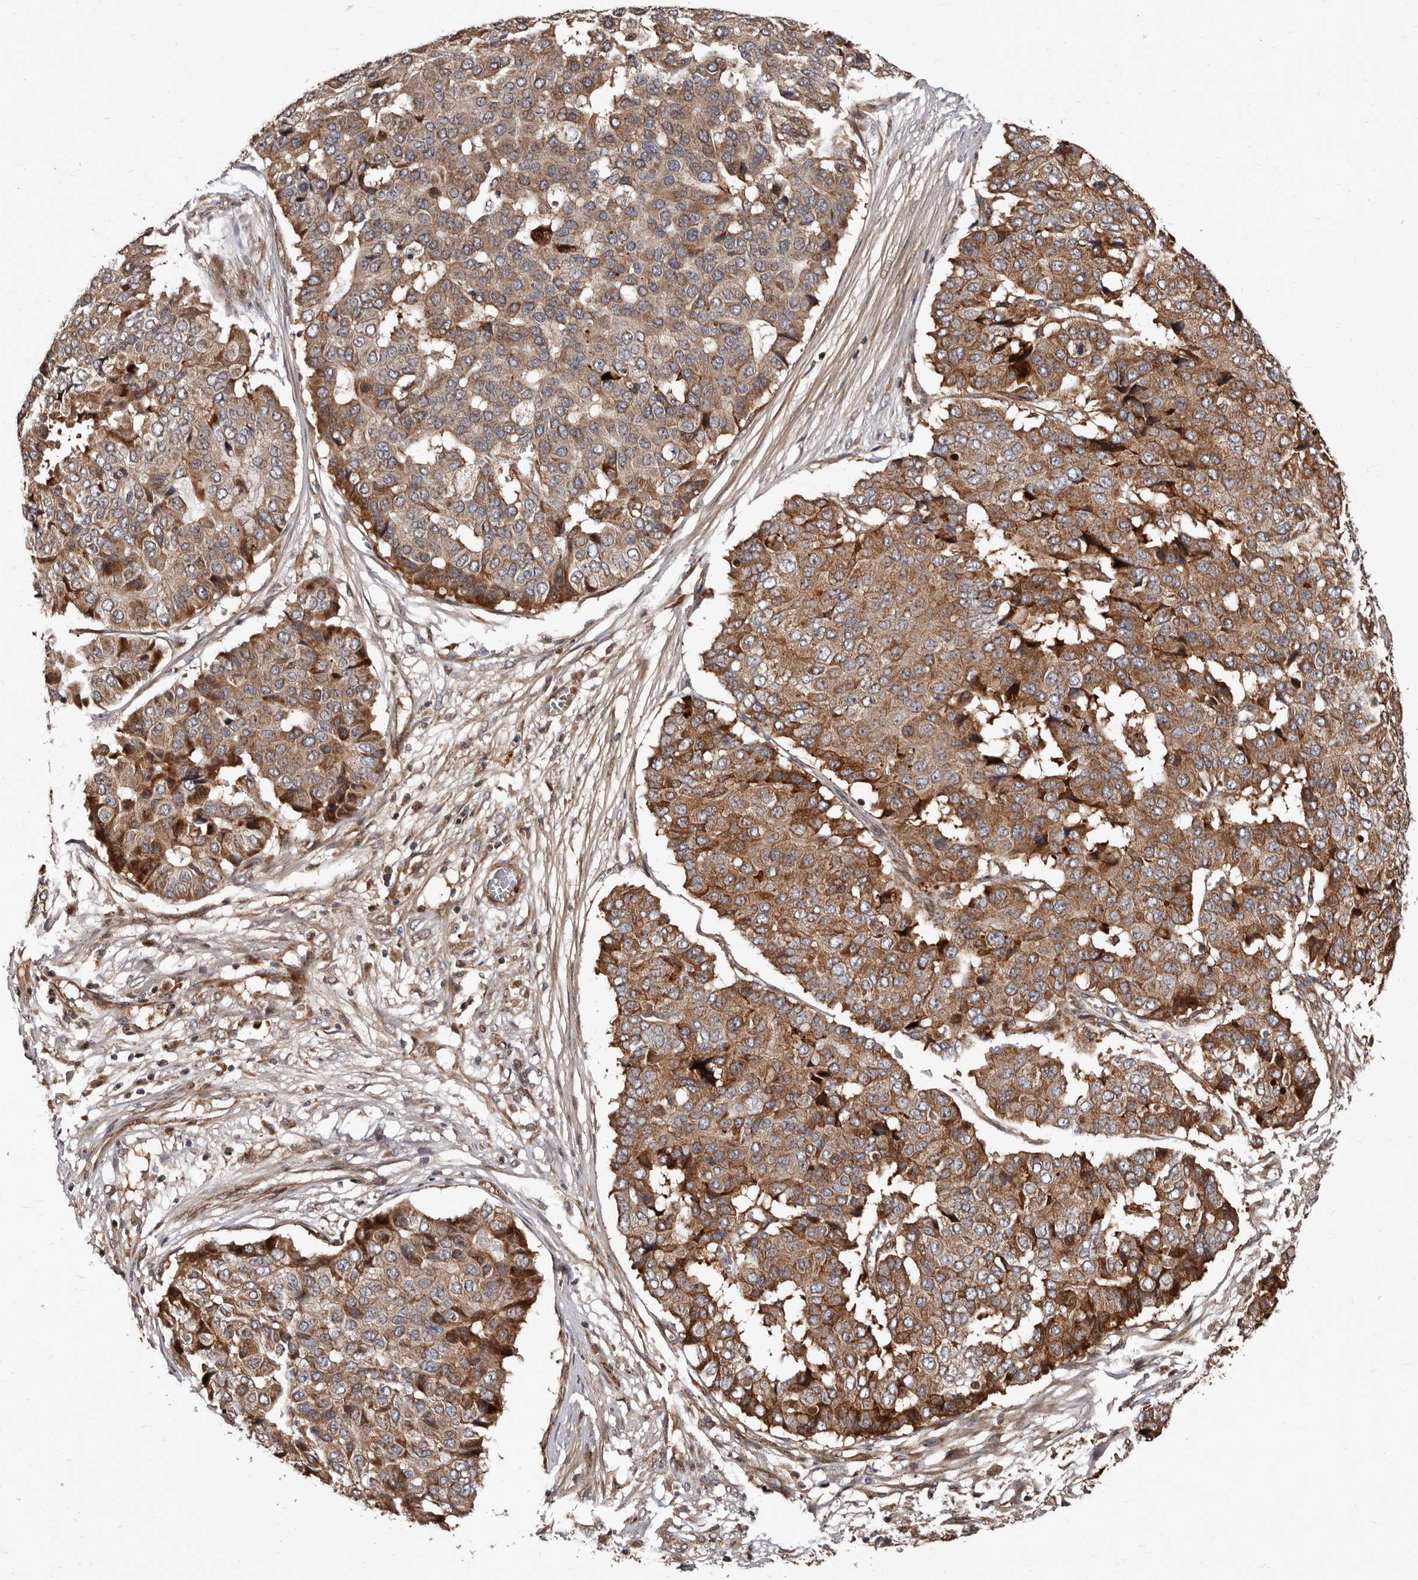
{"staining": {"intensity": "moderate", "quantity": ">75%", "location": "cytoplasmic/membranous"}, "tissue": "pancreatic cancer", "cell_type": "Tumor cells", "image_type": "cancer", "snomed": [{"axis": "morphology", "description": "Adenocarcinoma, NOS"}, {"axis": "topography", "description": "Pancreas"}], "caption": "An IHC image of neoplastic tissue is shown. Protein staining in brown labels moderate cytoplasmic/membranous positivity in pancreatic cancer within tumor cells.", "gene": "WEE2", "patient": {"sex": "male", "age": 50}}